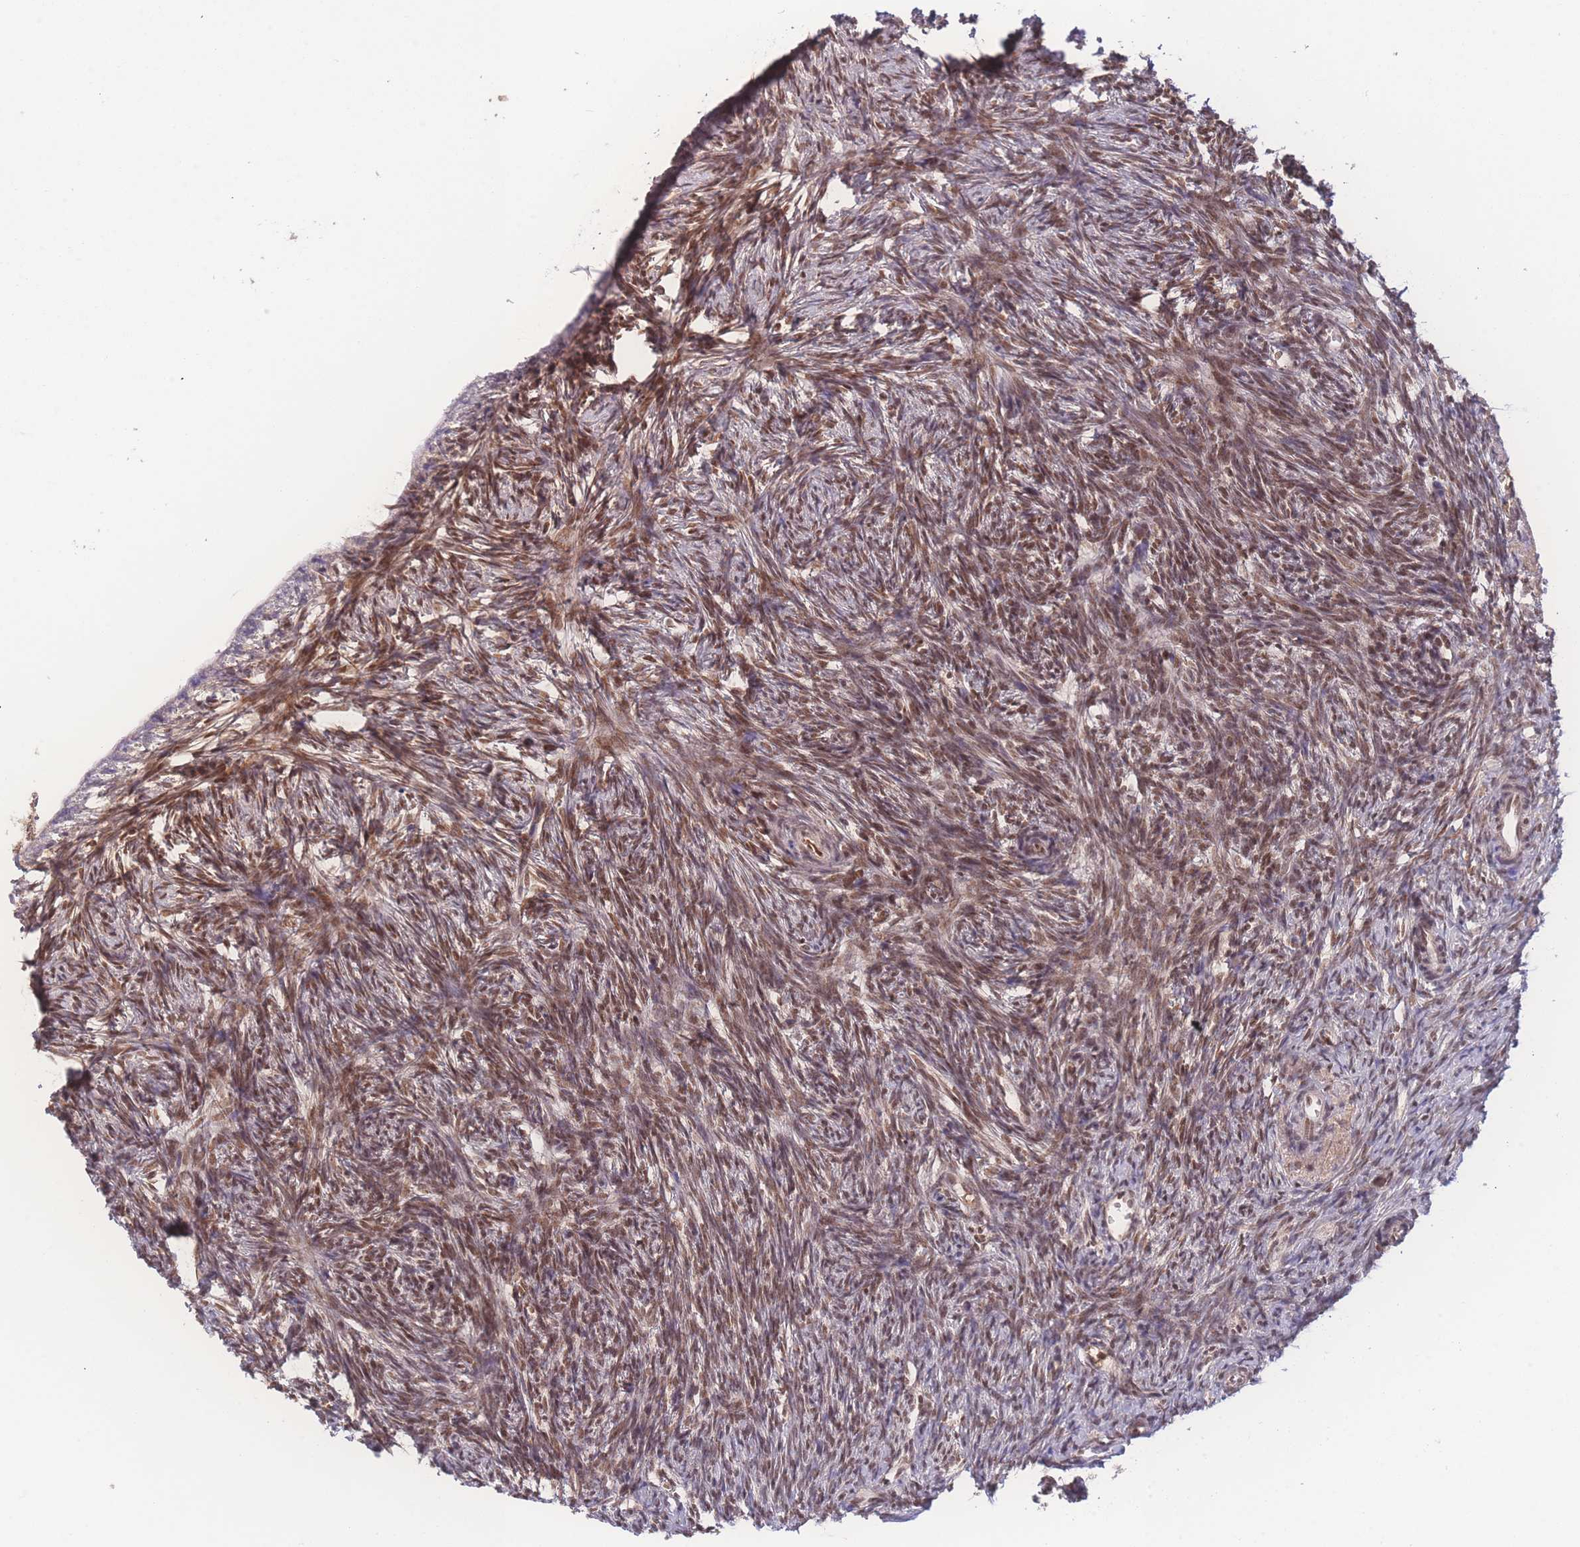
{"staining": {"intensity": "moderate", "quantity": ">75%", "location": "cytoplasmic/membranous,nuclear"}, "tissue": "ovary", "cell_type": "Ovarian stroma cells", "image_type": "normal", "snomed": [{"axis": "morphology", "description": "Normal tissue, NOS"}, {"axis": "topography", "description": "Ovary"}], "caption": "The histopathology image demonstrates immunohistochemical staining of unremarkable ovary. There is moderate cytoplasmic/membranous,nuclear staining is seen in approximately >75% of ovarian stroma cells. Using DAB (brown) and hematoxylin (blue) stains, captured at high magnification using brightfield microscopy.", "gene": "RAVER1", "patient": {"sex": "female", "age": 51}}